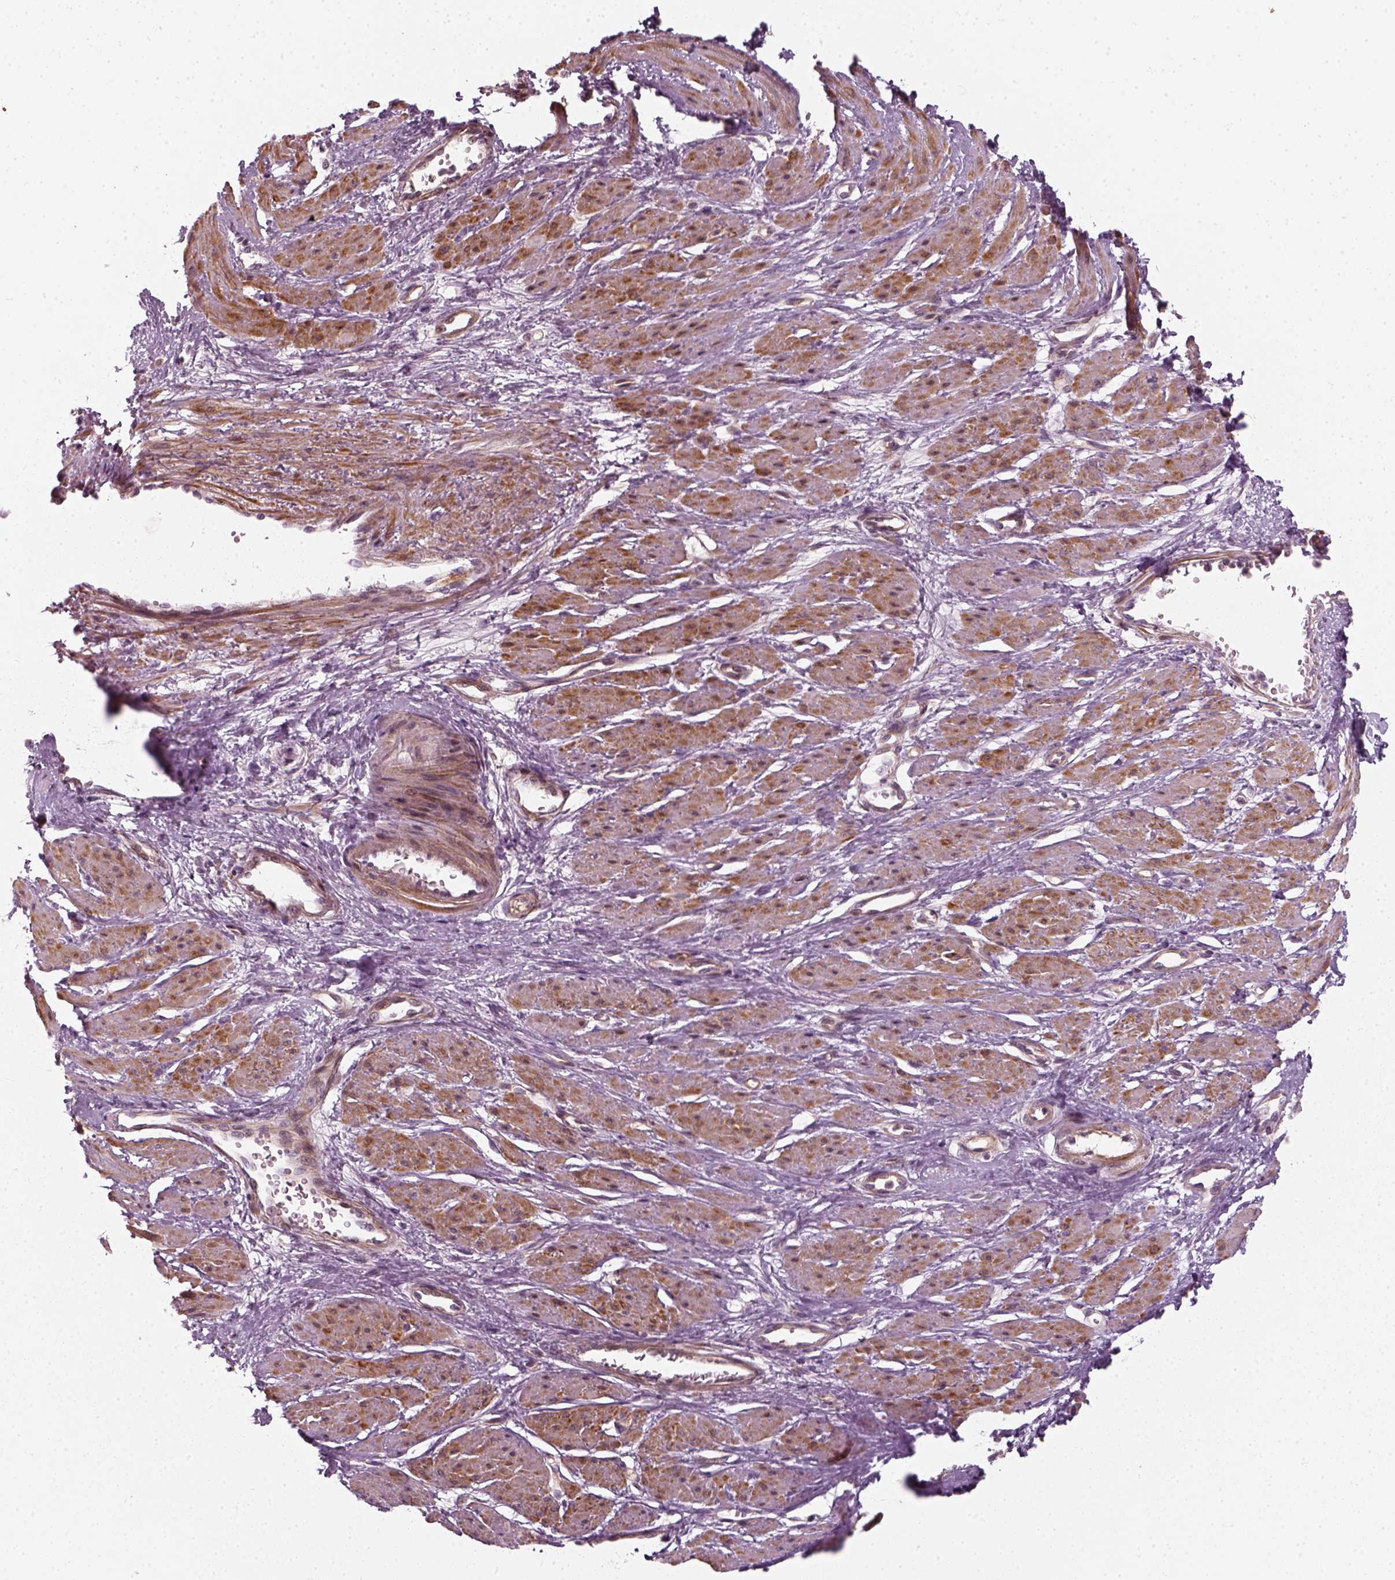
{"staining": {"intensity": "moderate", "quantity": ">75%", "location": "cytoplasmic/membranous"}, "tissue": "smooth muscle", "cell_type": "Smooth muscle cells", "image_type": "normal", "snomed": [{"axis": "morphology", "description": "Normal tissue, NOS"}, {"axis": "topography", "description": "Smooth muscle"}, {"axis": "topography", "description": "Uterus"}], "caption": "A high-resolution image shows immunohistochemistry (IHC) staining of unremarkable smooth muscle, which demonstrates moderate cytoplasmic/membranous expression in approximately >75% of smooth muscle cells.", "gene": "DNASE1L1", "patient": {"sex": "female", "age": 39}}